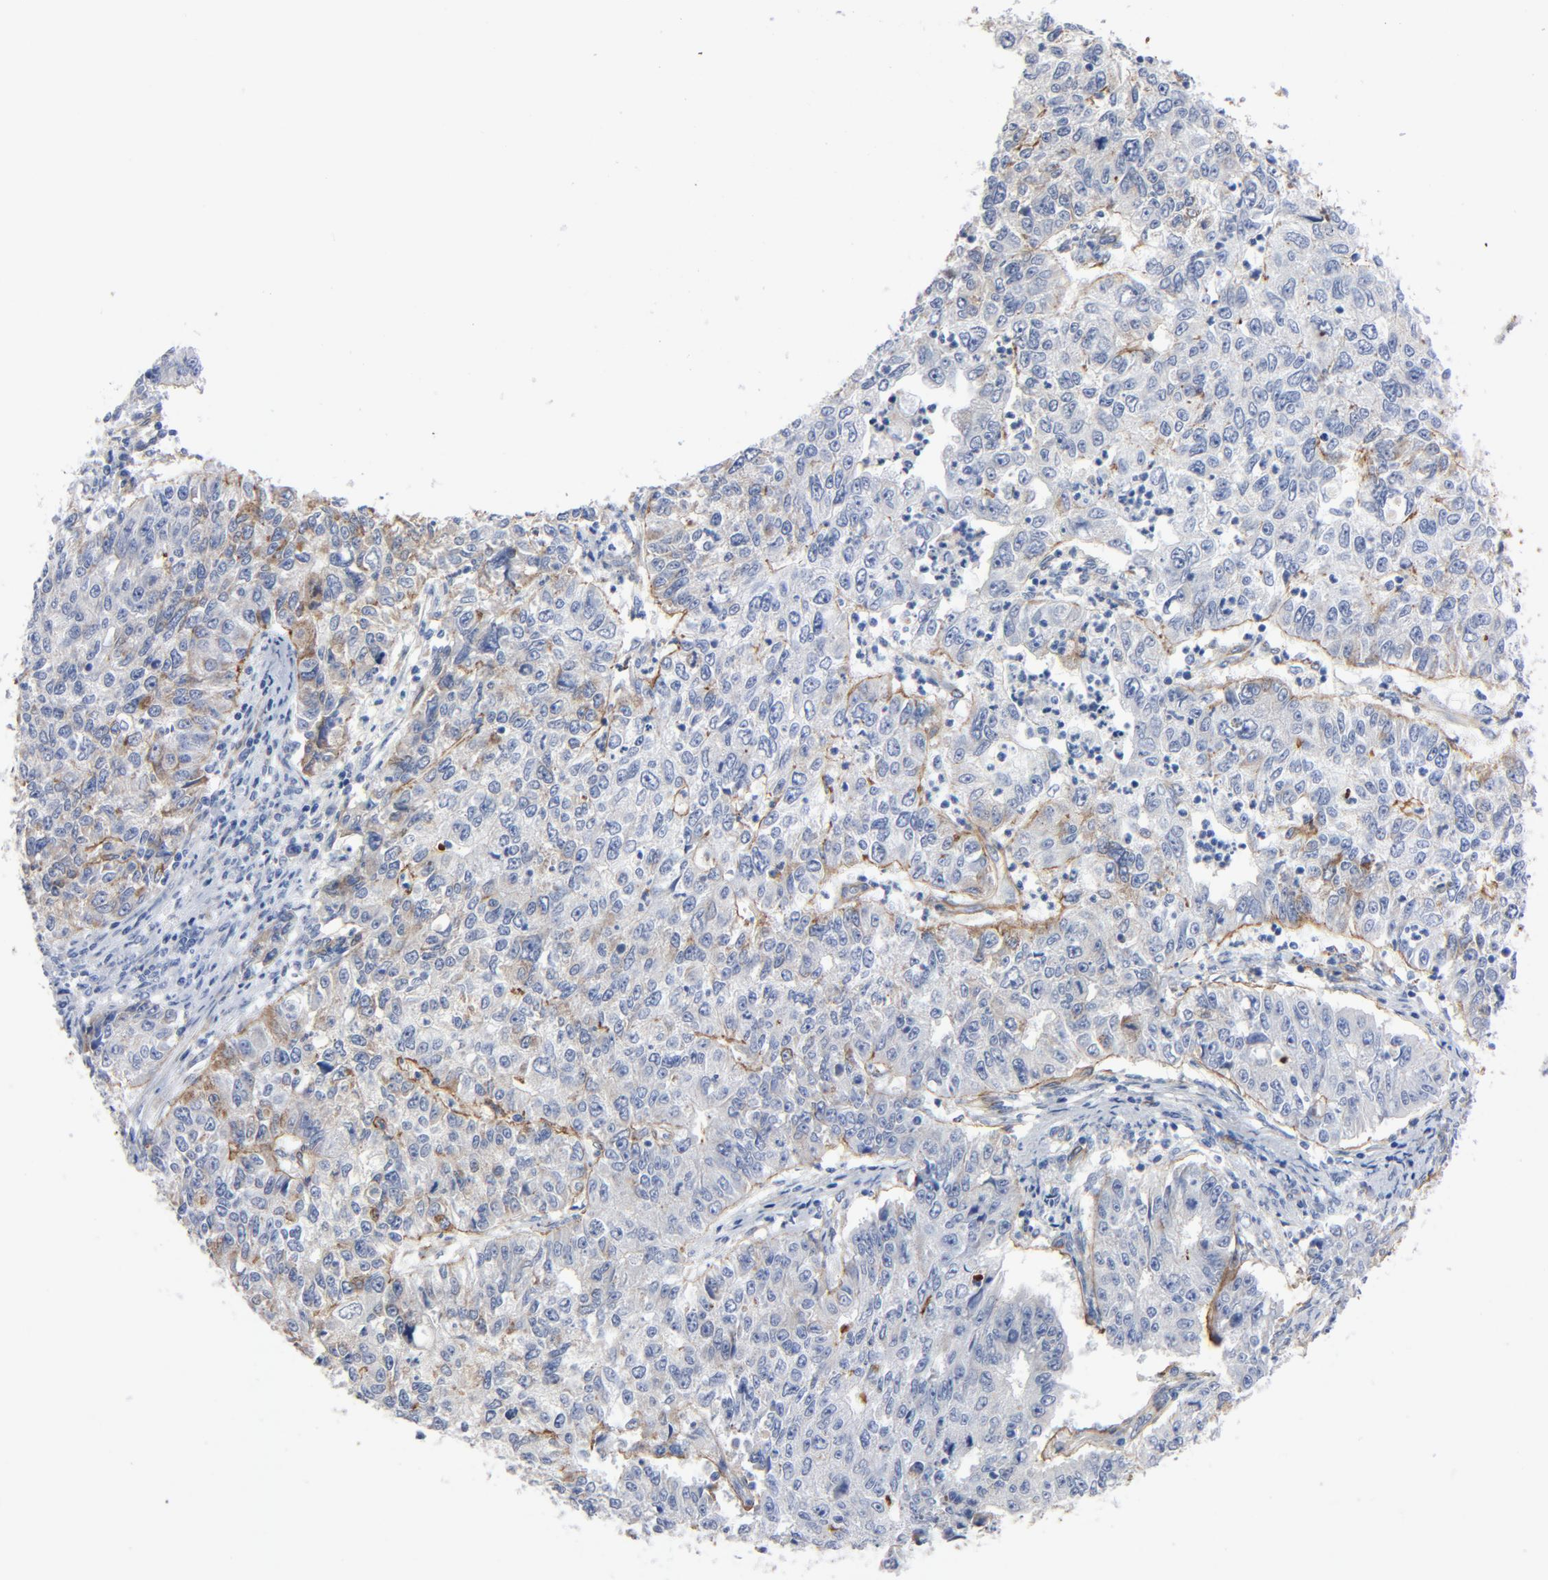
{"staining": {"intensity": "weak", "quantity": "<25%", "location": "cytoplasmic/membranous"}, "tissue": "endometrial cancer", "cell_type": "Tumor cells", "image_type": "cancer", "snomed": [{"axis": "morphology", "description": "Adenocarcinoma, NOS"}, {"axis": "topography", "description": "Endometrium"}], "caption": "Photomicrograph shows no protein expression in tumor cells of endometrial cancer tissue.", "gene": "LAMC1", "patient": {"sex": "female", "age": 42}}